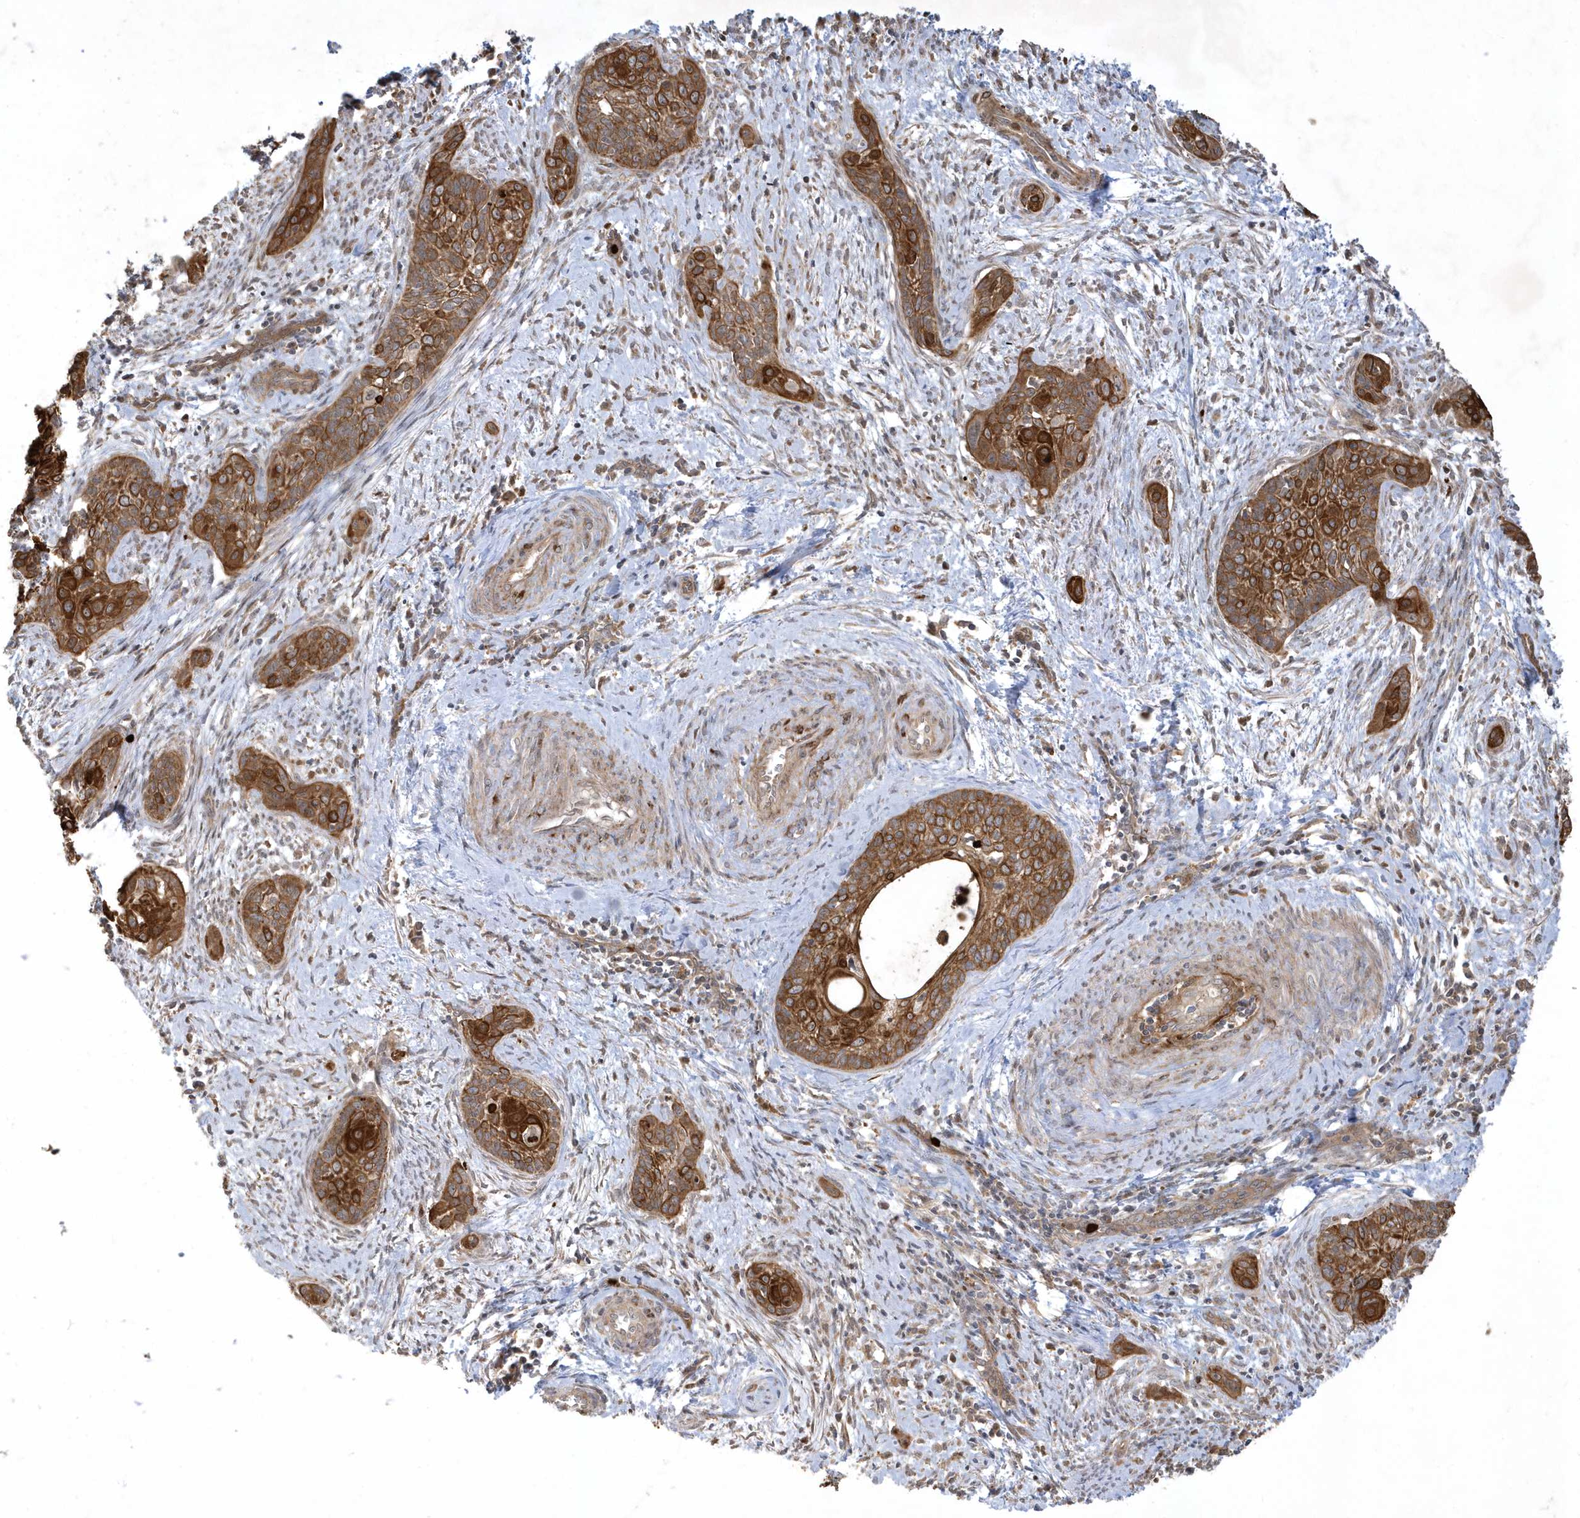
{"staining": {"intensity": "strong", "quantity": ">75%", "location": "cytoplasmic/membranous"}, "tissue": "cervical cancer", "cell_type": "Tumor cells", "image_type": "cancer", "snomed": [{"axis": "morphology", "description": "Squamous cell carcinoma, NOS"}, {"axis": "topography", "description": "Cervix"}], "caption": "IHC histopathology image of human cervical cancer stained for a protein (brown), which displays high levels of strong cytoplasmic/membranous staining in approximately >75% of tumor cells.", "gene": "IFT57", "patient": {"sex": "female", "age": 33}}